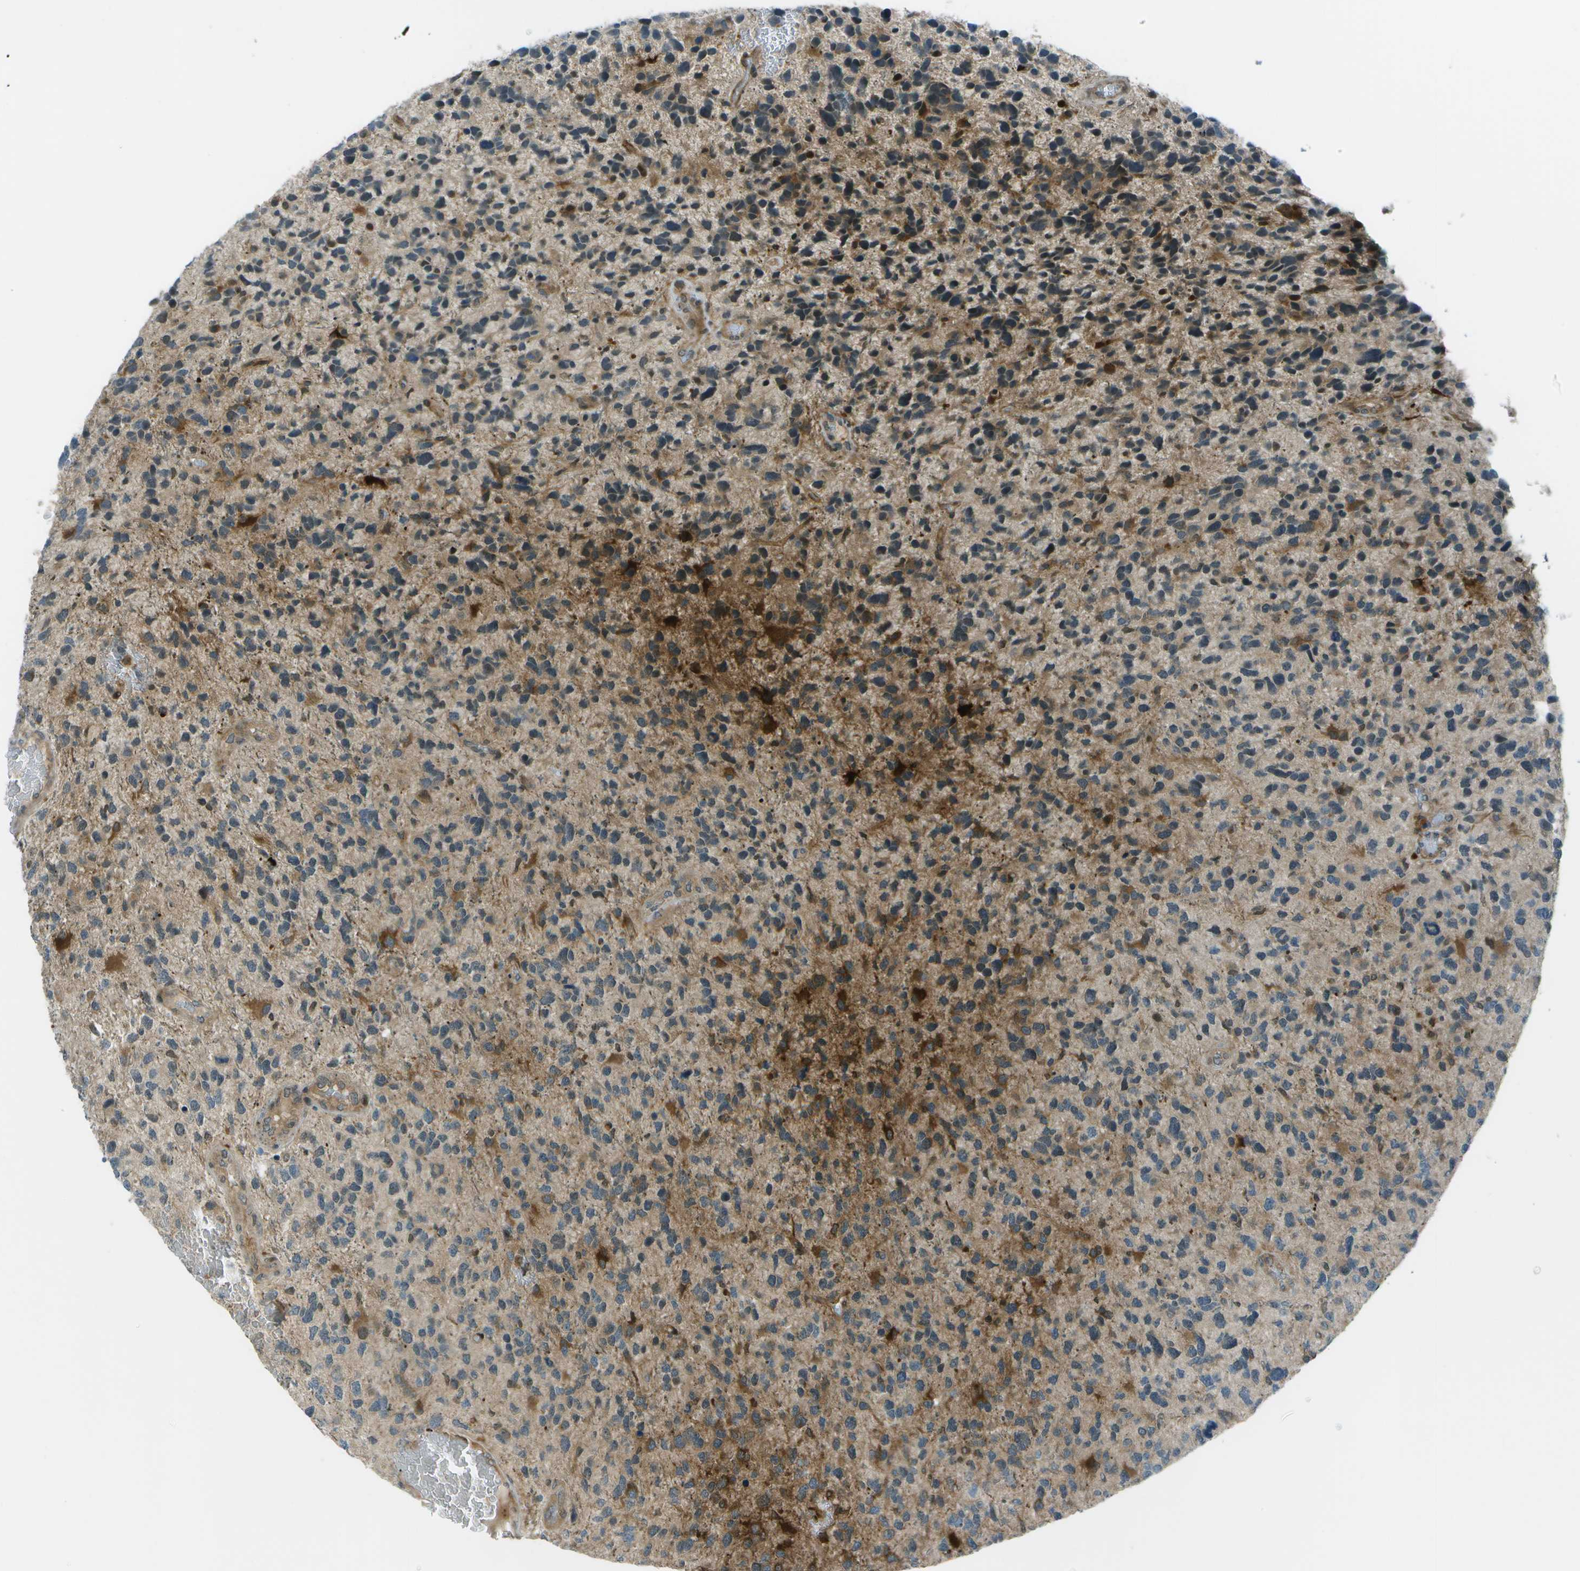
{"staining": {"intensity": "strong", "quantity": "<25%", "location": "cytoplasmic/membranous"}, "tissue": "glioma", "cell_type": "Tumor cells", "image_type": "cancer", "snomed": [{"axis": "morphology", "description": "Glioma, malignant, High grade"}, {"axis": "topography", "description": "Brain"}], "caption": "The histopathology image reveals immunohistochemical staining of malignant glioma (high-grade). There is strong cytoplasmic/membranous positivity is present in approximately <25% of tumor cells.", "gene": "TMEM19", "patient": {"sex": "female", "age": 58}}